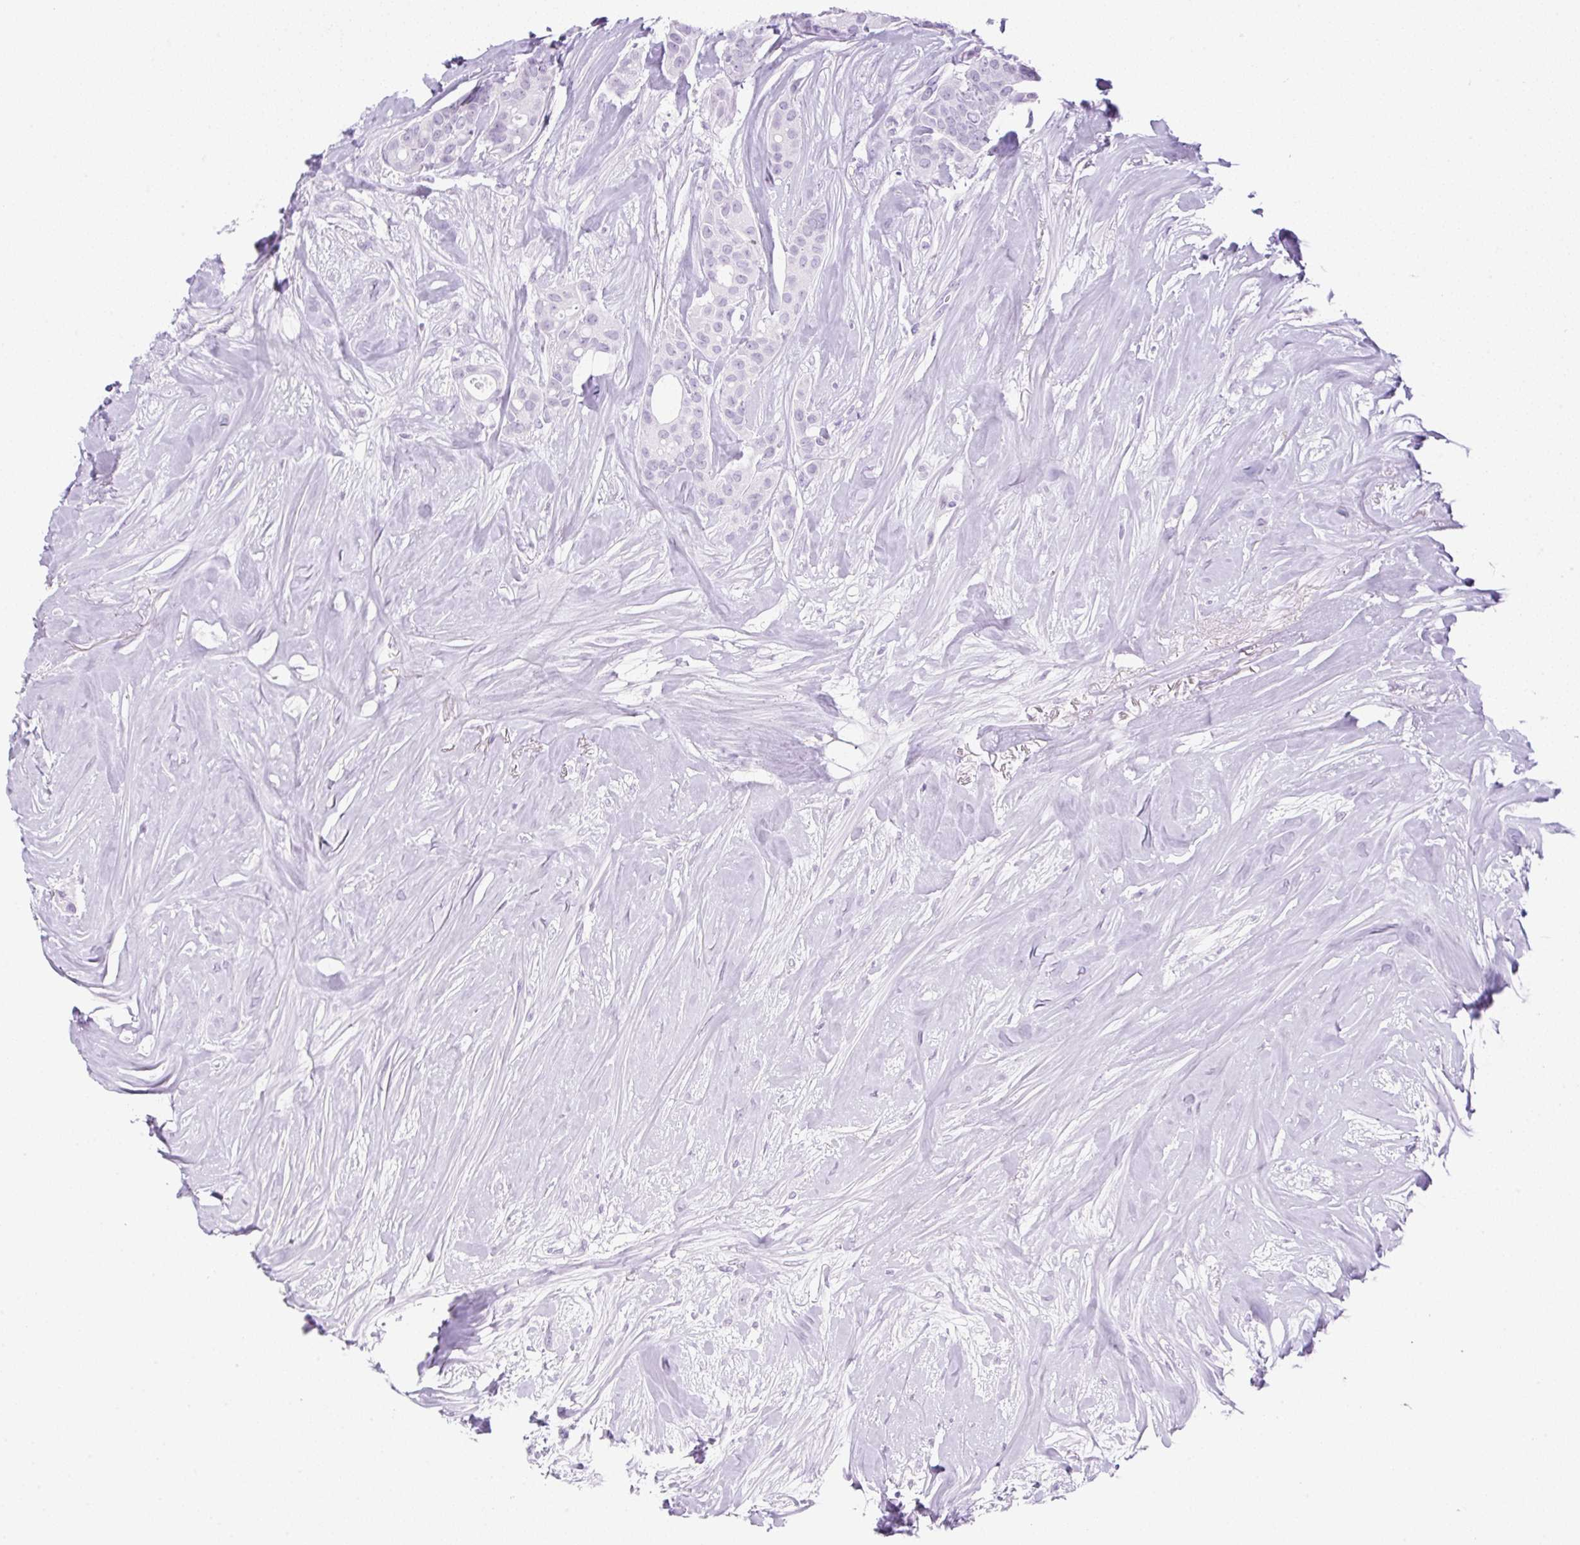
{"staining": {"intensity": "negative", "quantity": "none", "location": "none"}, "tissue": "breast cancer", "cell_type": "Tumor cells", "image_type": "cancer", "snomed": [{"axis": "morphology", "description": "Duct carcinoma"}, {"axis": "topography", "description": "Breast"}], "caption": "Immunohistochemical staining of human breast infiltrating ductal carcinoma demonstrates no significant positivity in tumor cells. (Stains: DAB (3,3'-diaminobenzidine) immunohistochemistry (IHC) with hematoxylin counter stain, Microscopy: brightfield microscopy at high magnification).", "gene": "SPRR4", "patient": {"sex": "female", "age": 84}}